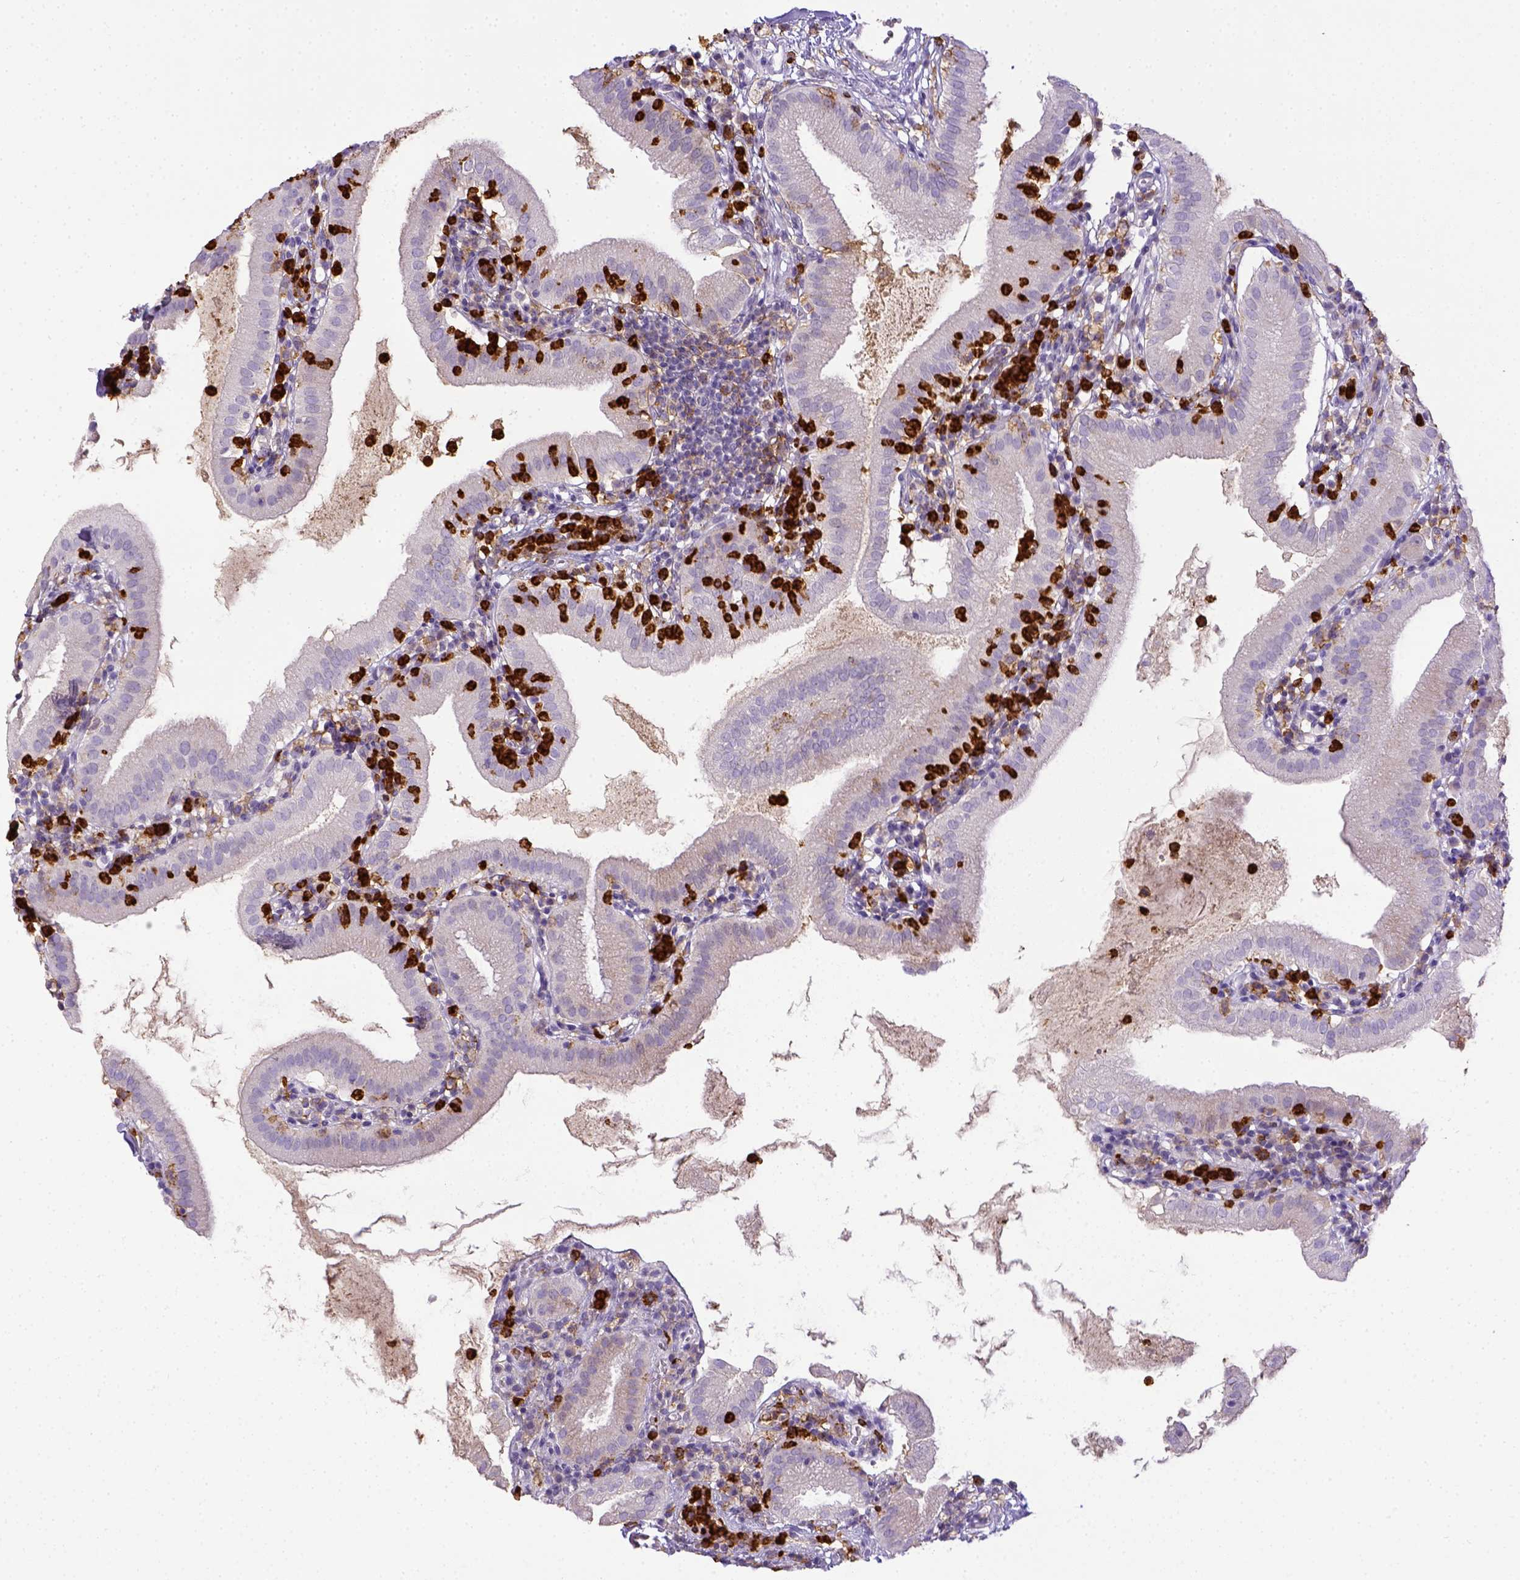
{"staining": {"intensity": "negative", "quantity": "none", "location": "none"}, "tissue": "gallbladder", "cell_type": "Glandular cells", "image_type": "normal", "snomed": [{"axis": "morphology", "description": "Normal tissue, NOS"}, {"axis": "topography", "description": "Gallbladder"}], "caption": "Immunohistochemical staining of normal gallbladder demonstrates no significant expression in glandular cells.", "gene": "ITGAM", "patient": {"sex": "female", "age": 65}}